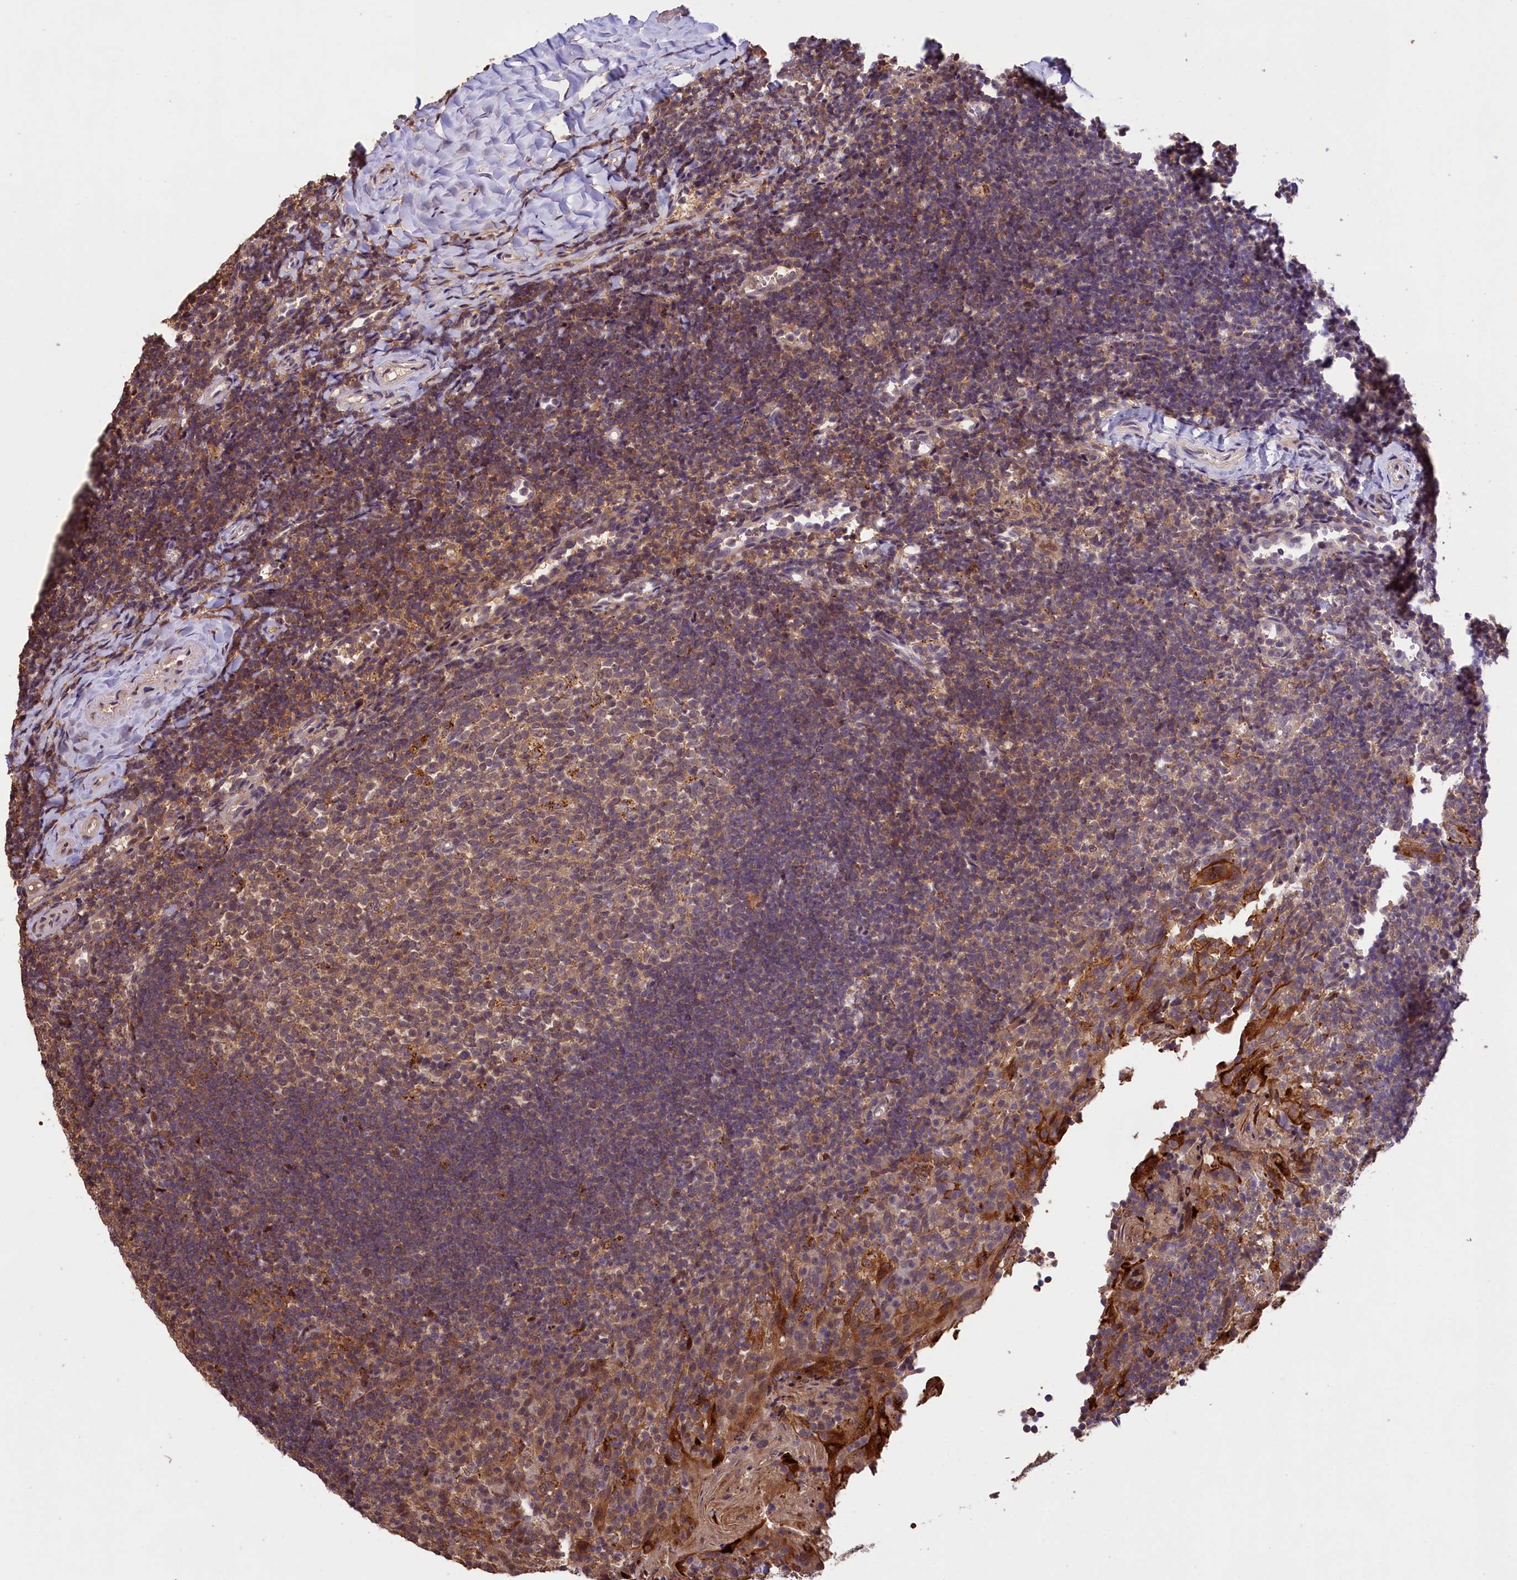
{"staining": {"intensity": "moderate", "quantity": "25%-75%", "location": "cytoplasmic/membranous,nuclear"}, "tissue": "tonsil", "cell_type": "Germinal center cells", "image_type": "normal", "snomed": [{"axis": "morphology", "description": "Normal tissue, NOS"}, {"axis": "topography", "description": "Tonsil"}], "caption": "A medium amount of moderate cytoplasmic/membranous,nuclear expression is present in approximately 25%-75% of germinal center cells in normal tonsil.", "gene": "PHAF1", "patient": {"sex": "female", "age": 10}}